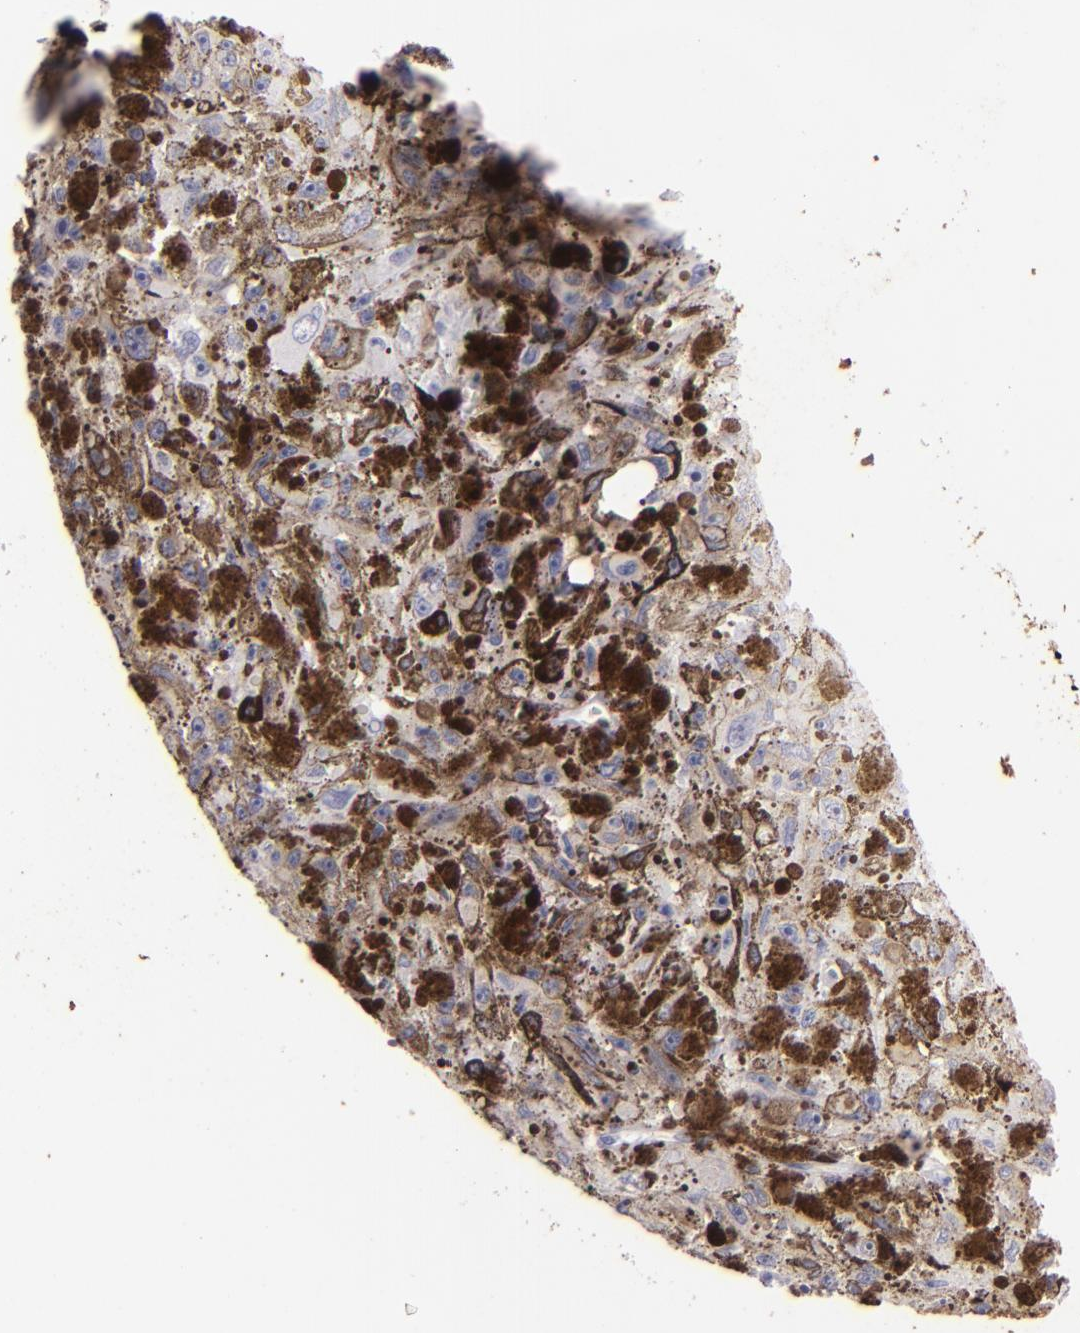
{"staining": {"intensity": "negative", "quantity": "none", "location": "none"}, "tissue": "melanoma", "cell_type": "Tumor cells", "image_type": "cancer", "snomed": [{"axis": "morphology", "description": "Malignant melanoma, NOS"}, {"axis": "topography", "description": "Skin"}], "caption": "The IHC image has no significant positivity in tumor cells of malignant melanoma tissue.", "gene": "S100A2", "patient": {"sex": "female", "age": 104}}